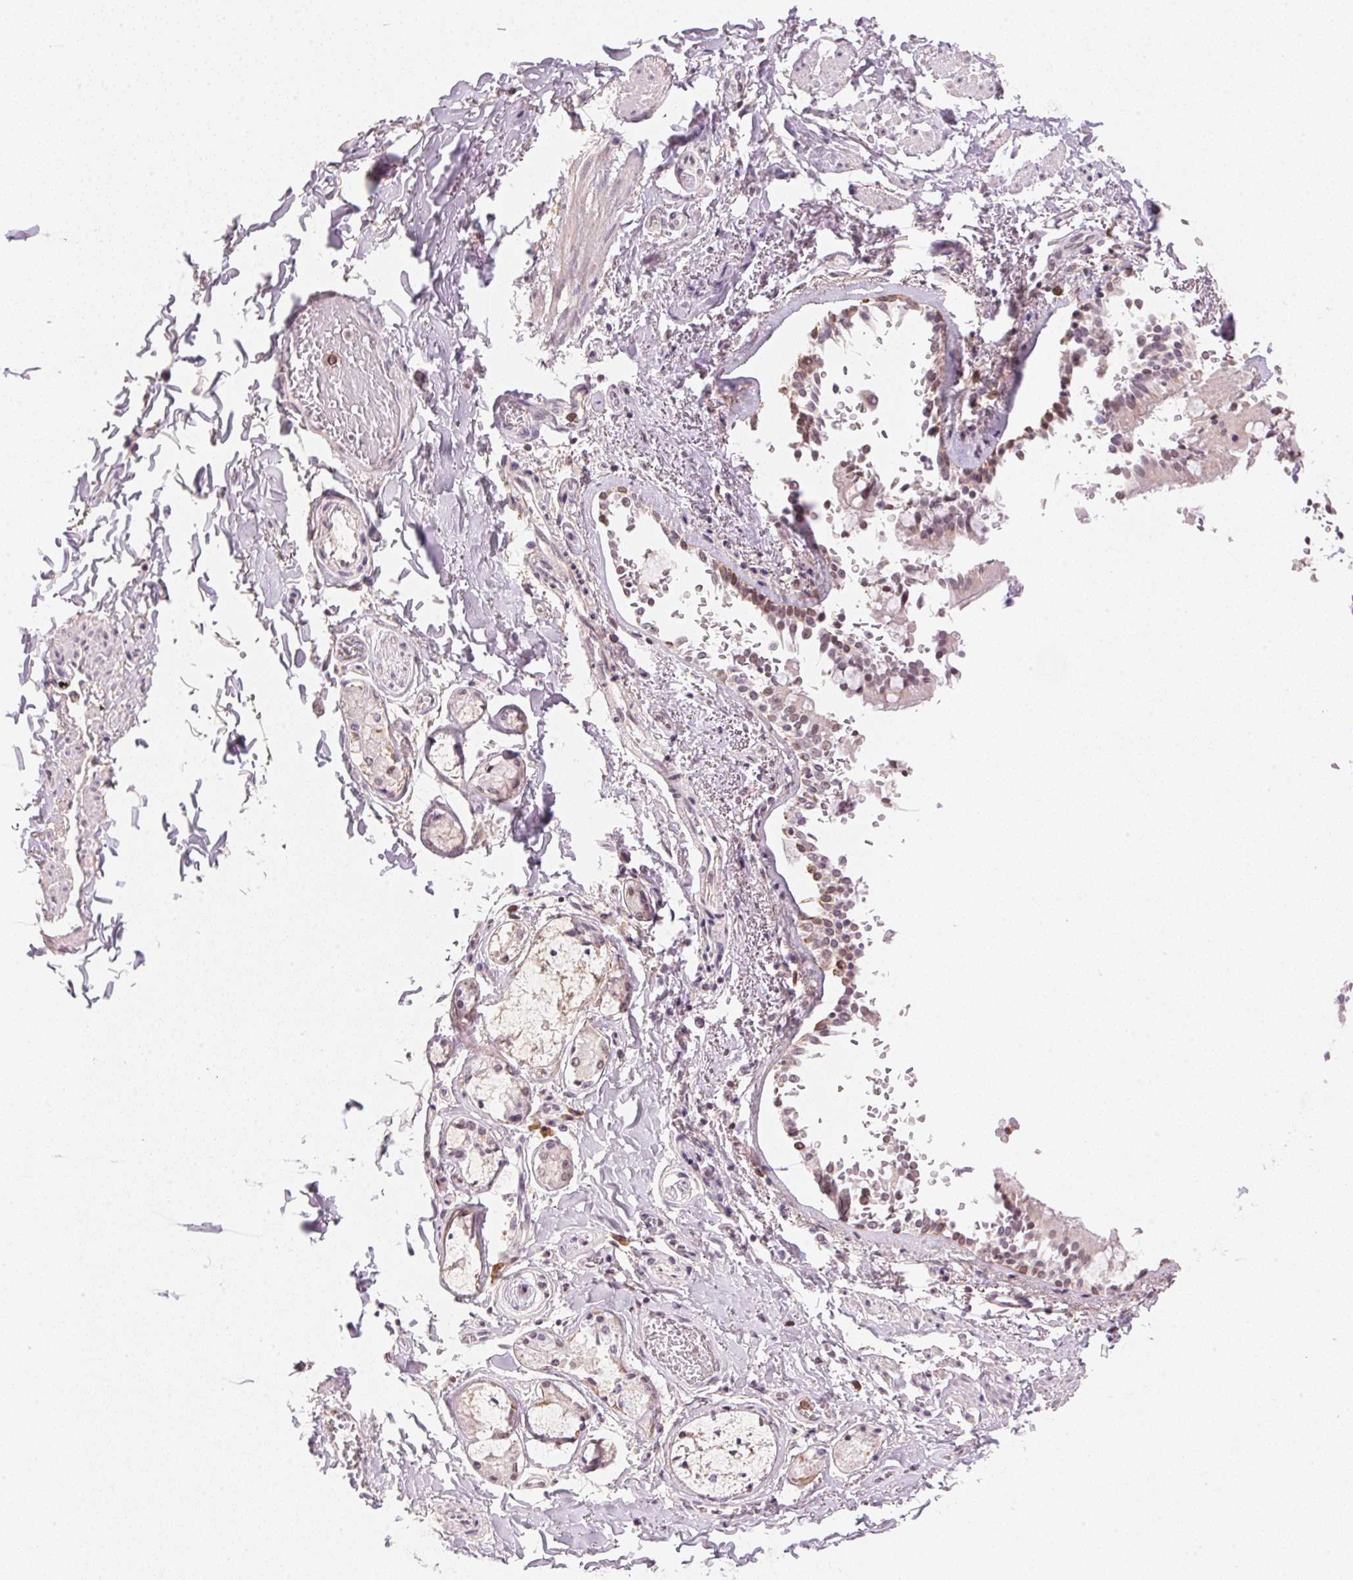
{"staining": {"intensity": "negative", "quantity": "none", "location": "none"}, "tissue": "soft tissue", "cell_type": "Chondrocytes", "image_type": "normal", "snomed": [{"axis": "morphology", "description": "Normal tissue, NOS"}, {"axis": "topography", "description": "Cartilage tissue"}, {"axis": "topography", "description": "Bronchus"}, {"axis": "topography", "description": "Peripheral nerve tissue"}], "caption": "A high-resolution image shows immunohistochemistry staining of benign soft tissue, which reveals no significant staining in chondrocytes. (DAB (3,3'-diaminobenzidine) immunohistochemistry visualized using brightfield microscopy, high magnification).", "gene": "FNDC4", "patient": {"sex": "male", "age": 67}}